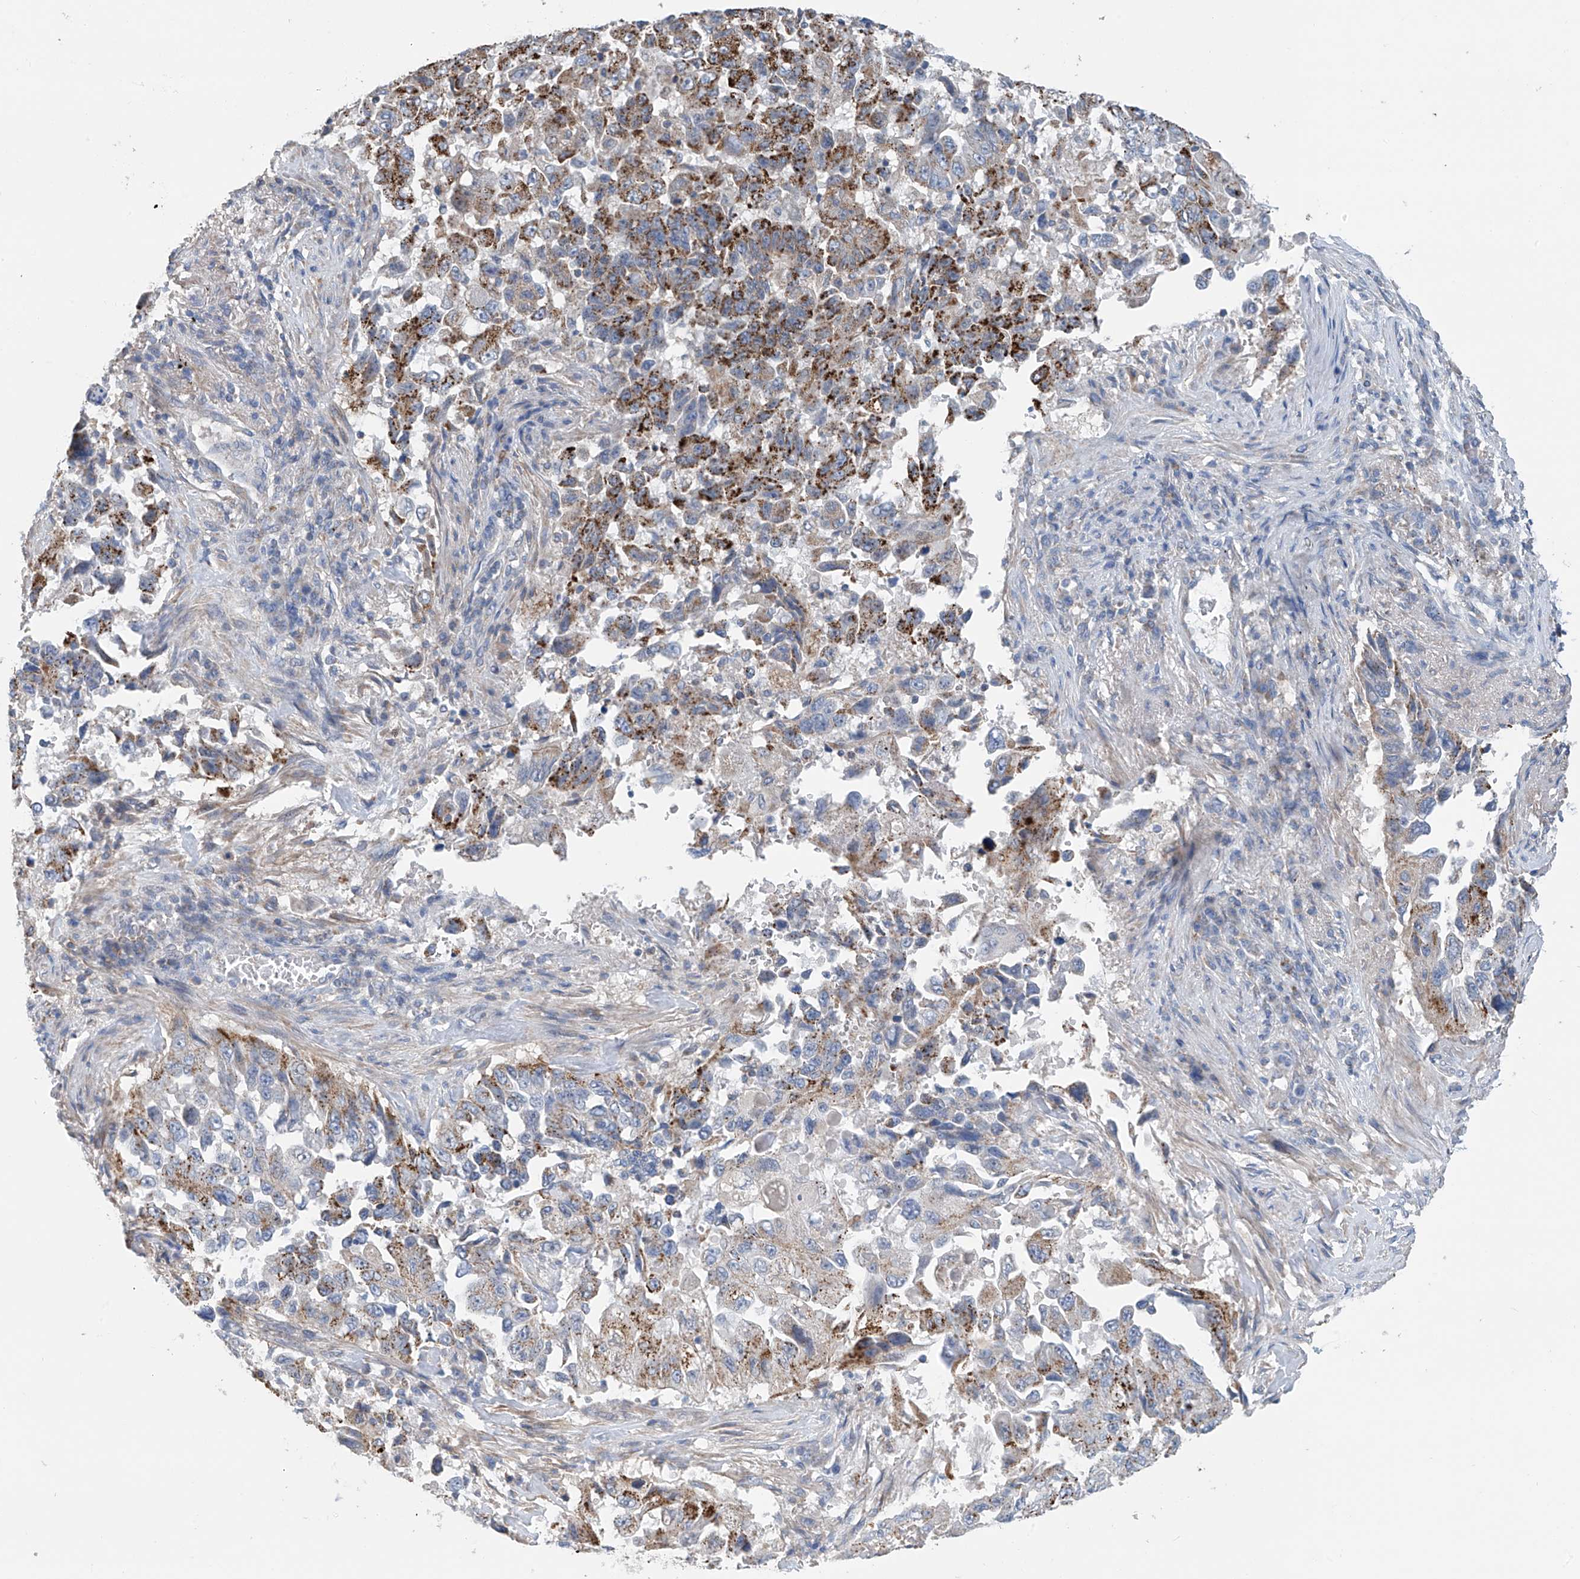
{"staining": {"intensity": "moderate", "quantity": "25%-75%", "location": "cytoplasmic/membranous"}, "tissue": "lung cancer", "cell_type": "Tumor cells", "image_type": "cancer", "snomed": [{"axis": "morphology", "description": "Adenocarcinoma, NOS"}, {"axis": "topography", "description": "Lung"}], "caption": "Immunohistochemical staining of lung adenocarcinoma demonstrates medium levels of moderate cytoplasmic/membranous expression in approximately 25%-75% of tumor cells. The protein is shown in brown color, while the nuclei are stained blue.", "gene": "SYN3", "patient": {"sex": "female", "age": 51}}